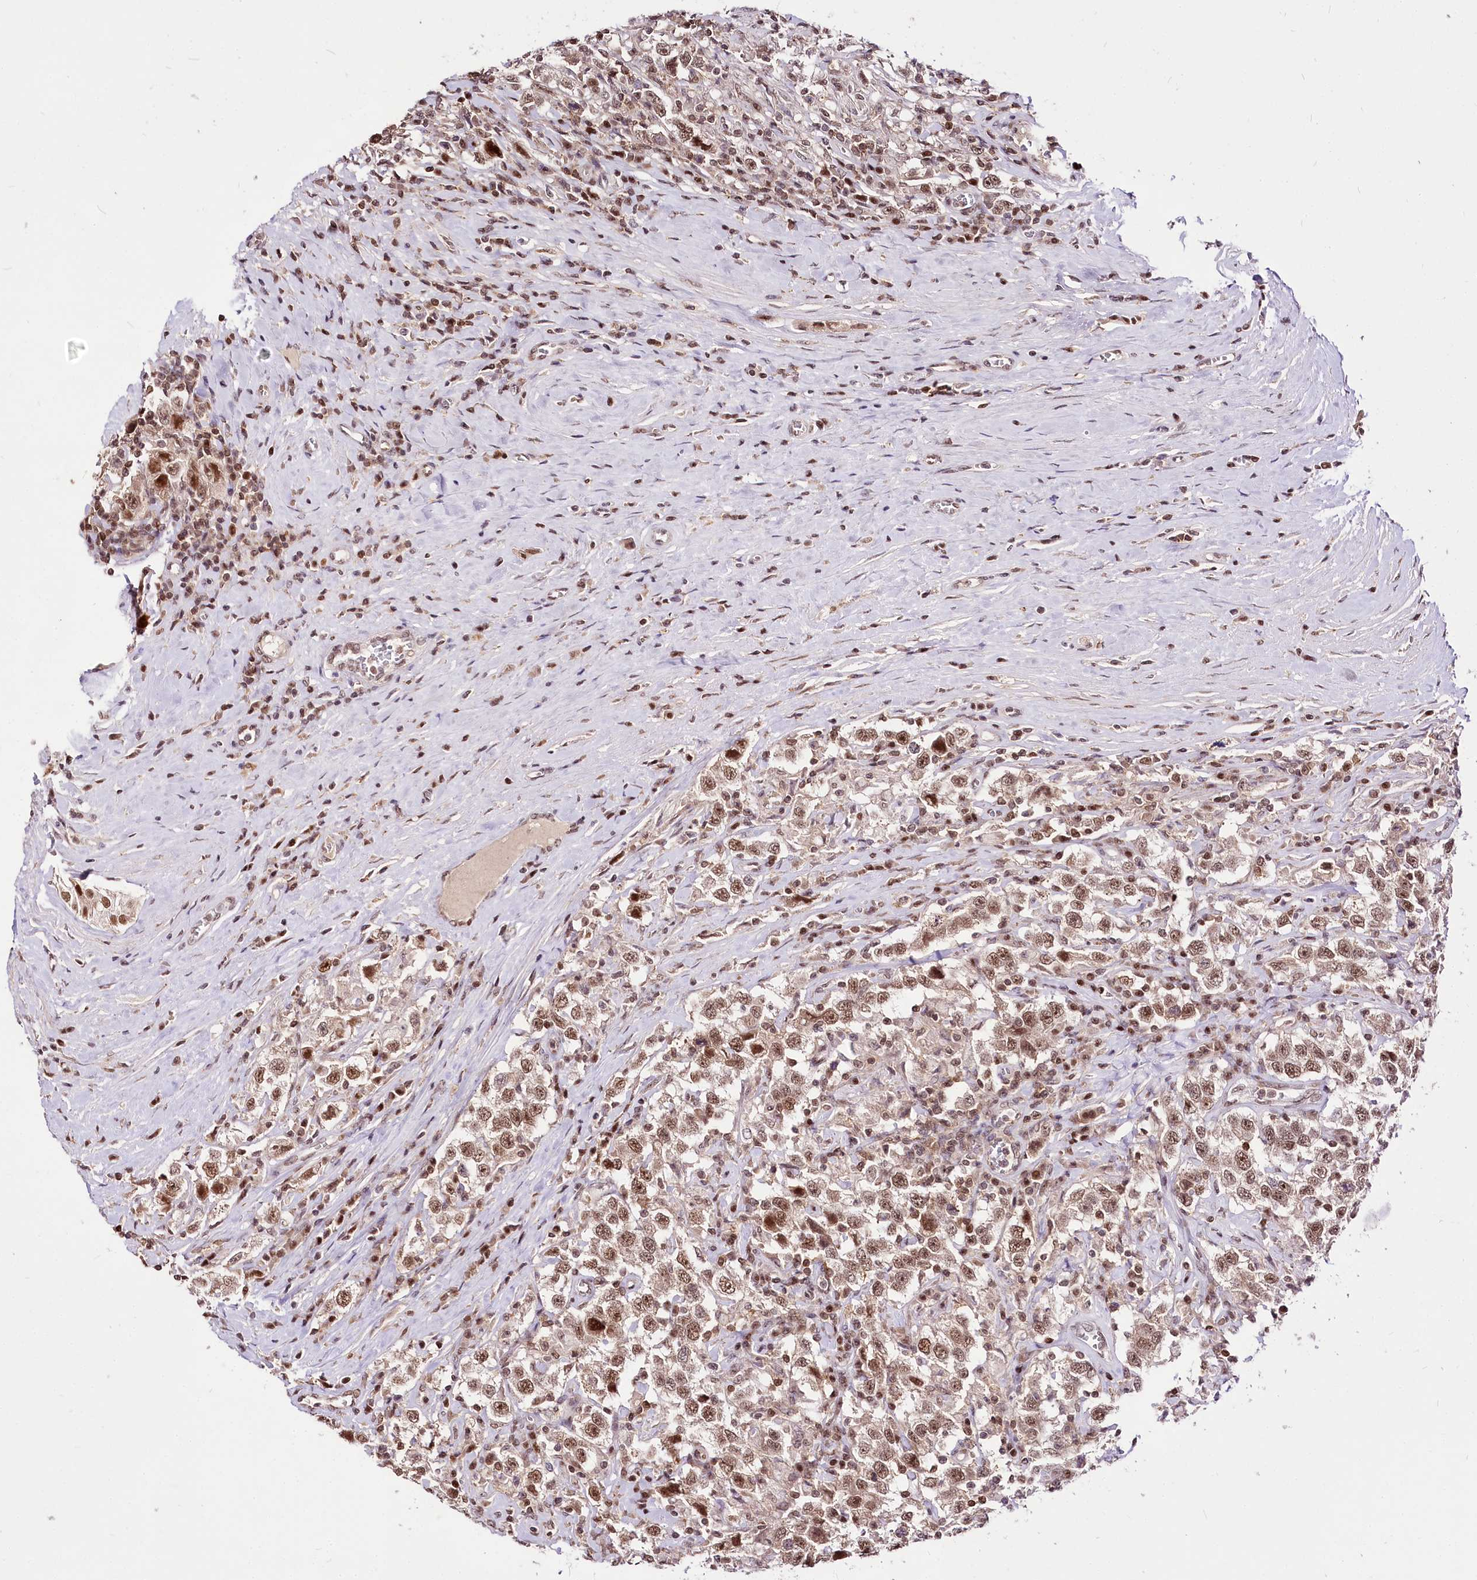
{"staining": {"intensity": "moderate", "quantity": ">75%", "location": "nuclear"}, "tissue": "testis cancer", "cell_type": "Tumor cells", "image_type": "cancer", "snomed": [{"axis": "morphology", "description": "Seminoma, NOS"}, {"axis": "topography", "description": "Testis"}], "caption": "Moderate nuclear expression for a protein is present in approximately >75% of tumor cells of testis cancer using immunohistochemistry (IHC).", "gene": "POLA2", "patient": {"sex": "male", "age": 41}}